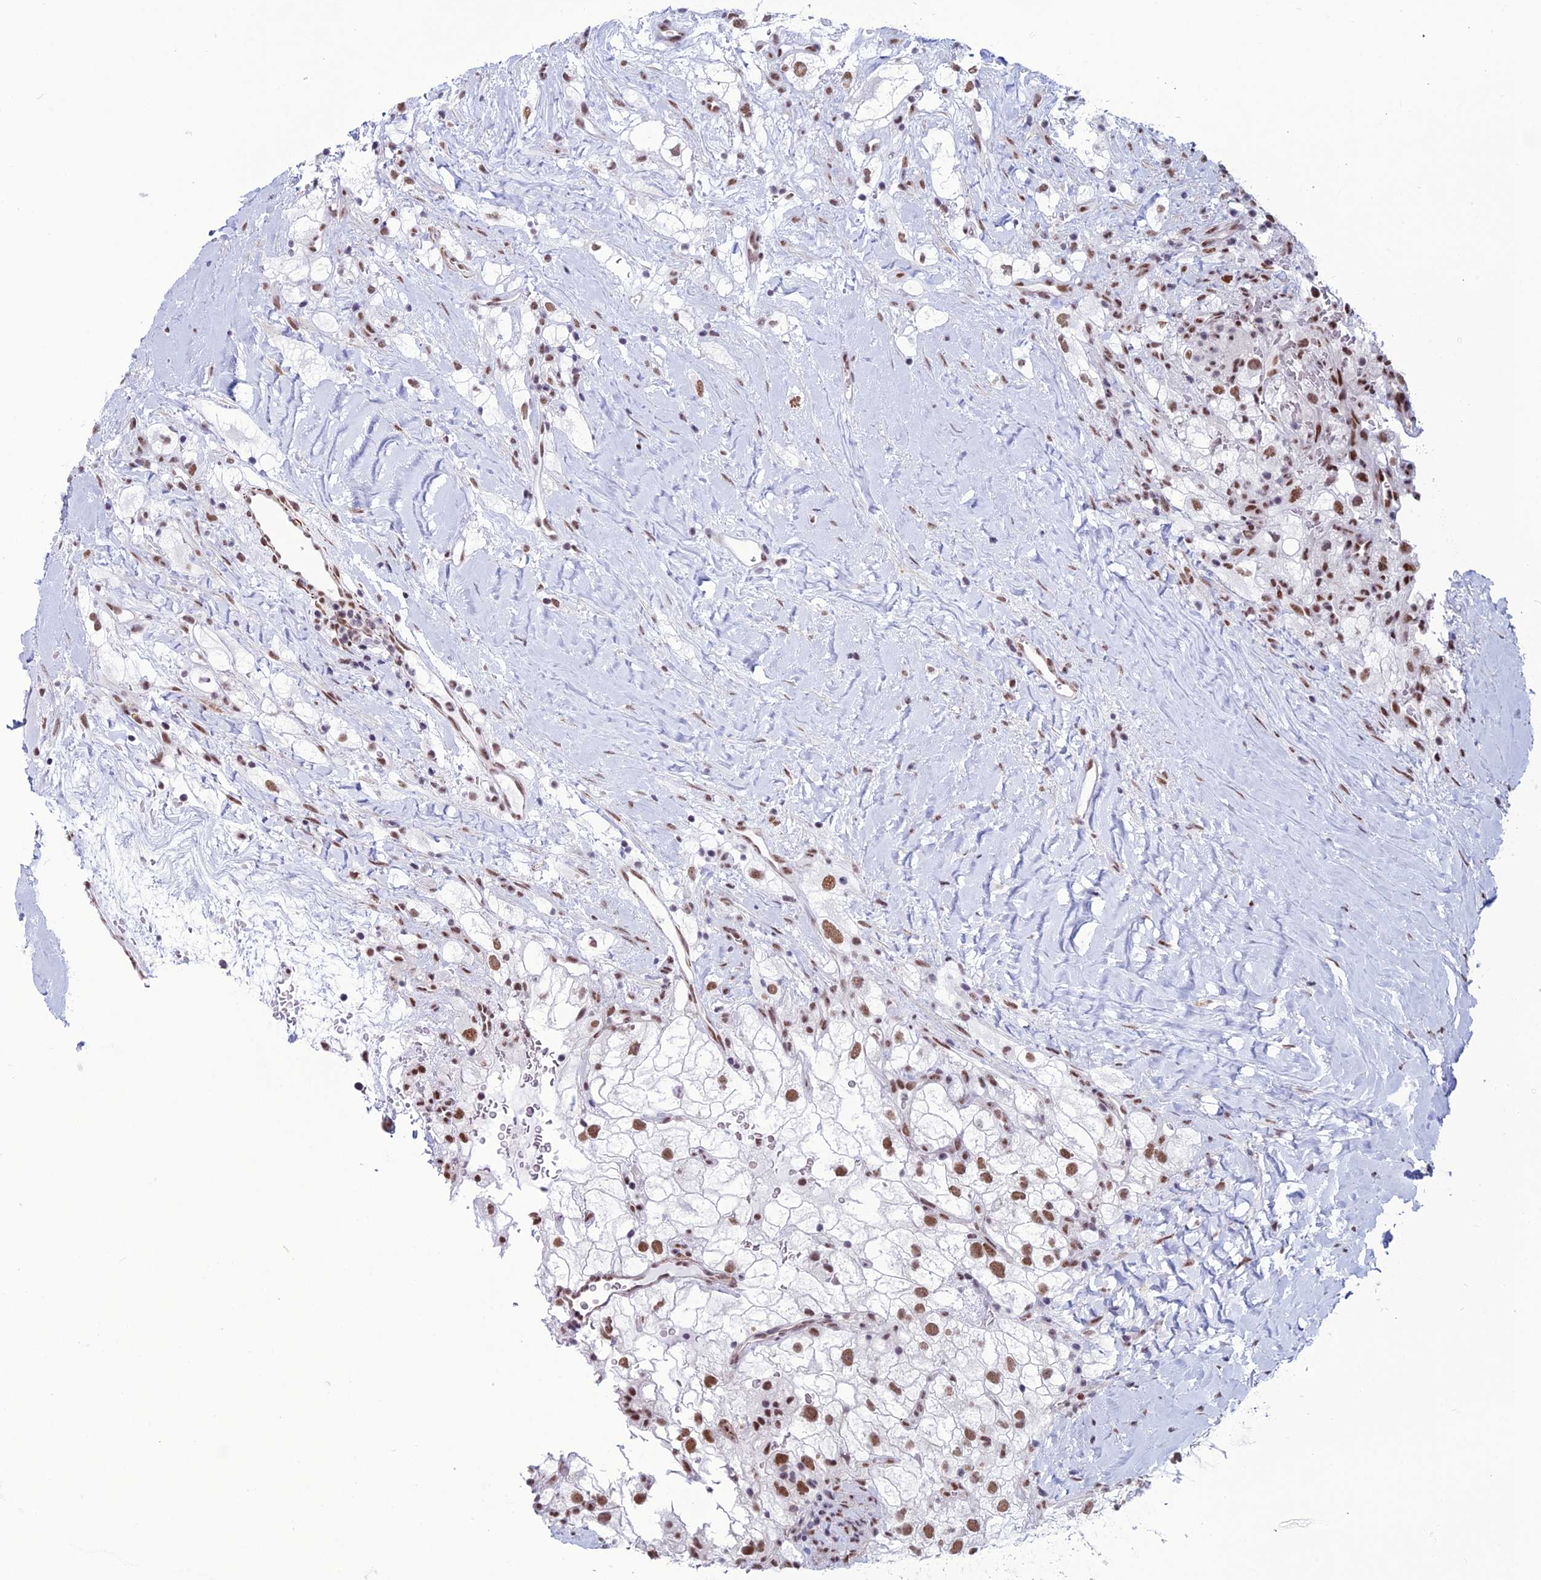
{"staining": {"intensity": "moderate", "quantity": ">75%", "location": "nuclear"}, "tissue": "renal cancer", "cell_type": "Tumor cells", "image_type": "cancer", "snomed": [{"axis": "morphology", "description": "Adenocarcinoma, NOS"}, {"axis": "topography", "description": "Kidney"}], "caption": "Immunohistochemical staining of human renal cancer (adenocarcinoma) exhibits moderate nuclear protein positivity in approximately >75% of tumor cells.", "gene": "U2AF1", "patient": {"sex": "male", "age": 59}}